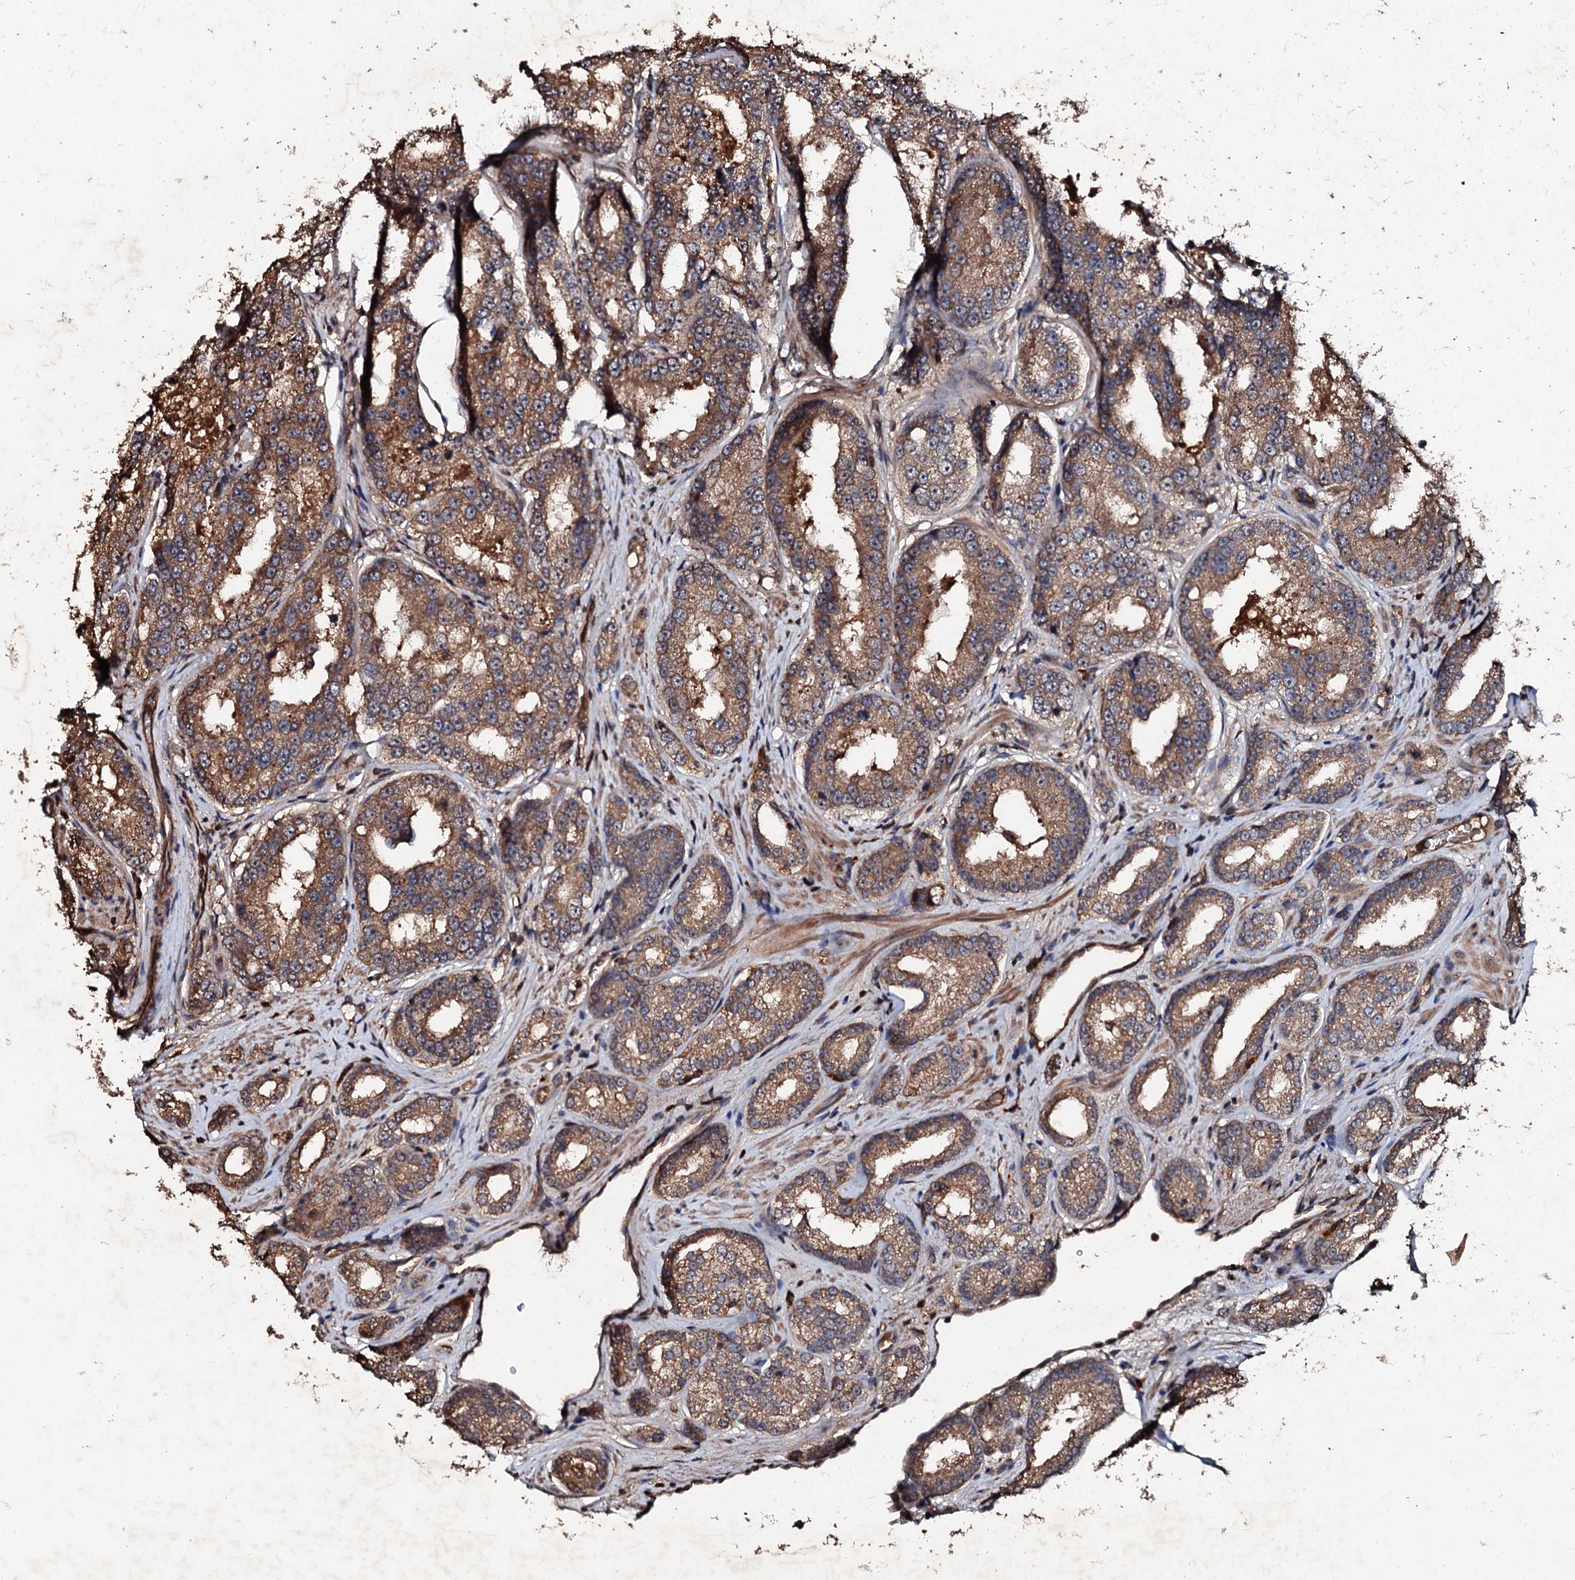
{"staining": {"intensity": "moderate", "quantity": ">75%", "location": "cytoplasmic/membranous"}, "tissue": "prostate cancer", "cell_type": "Tumor cells", "image_type": "cancer", "snomed": [{"axis": "morphology", "description": "Normal tissue, NOS"}, {"axis": "morphology", "description": "Adenocarcinoma, High grade"}, {"axis": "topography", "description": "Prostate"}], "caption": "Prostate cancer was stained to show a protein in brown. There is medium levels of moderate cytoplasmic/membranous staining in approximately >75% of tumor cells.", "gene": "KERA", "patient": {"sex": "male", "age": 83}}